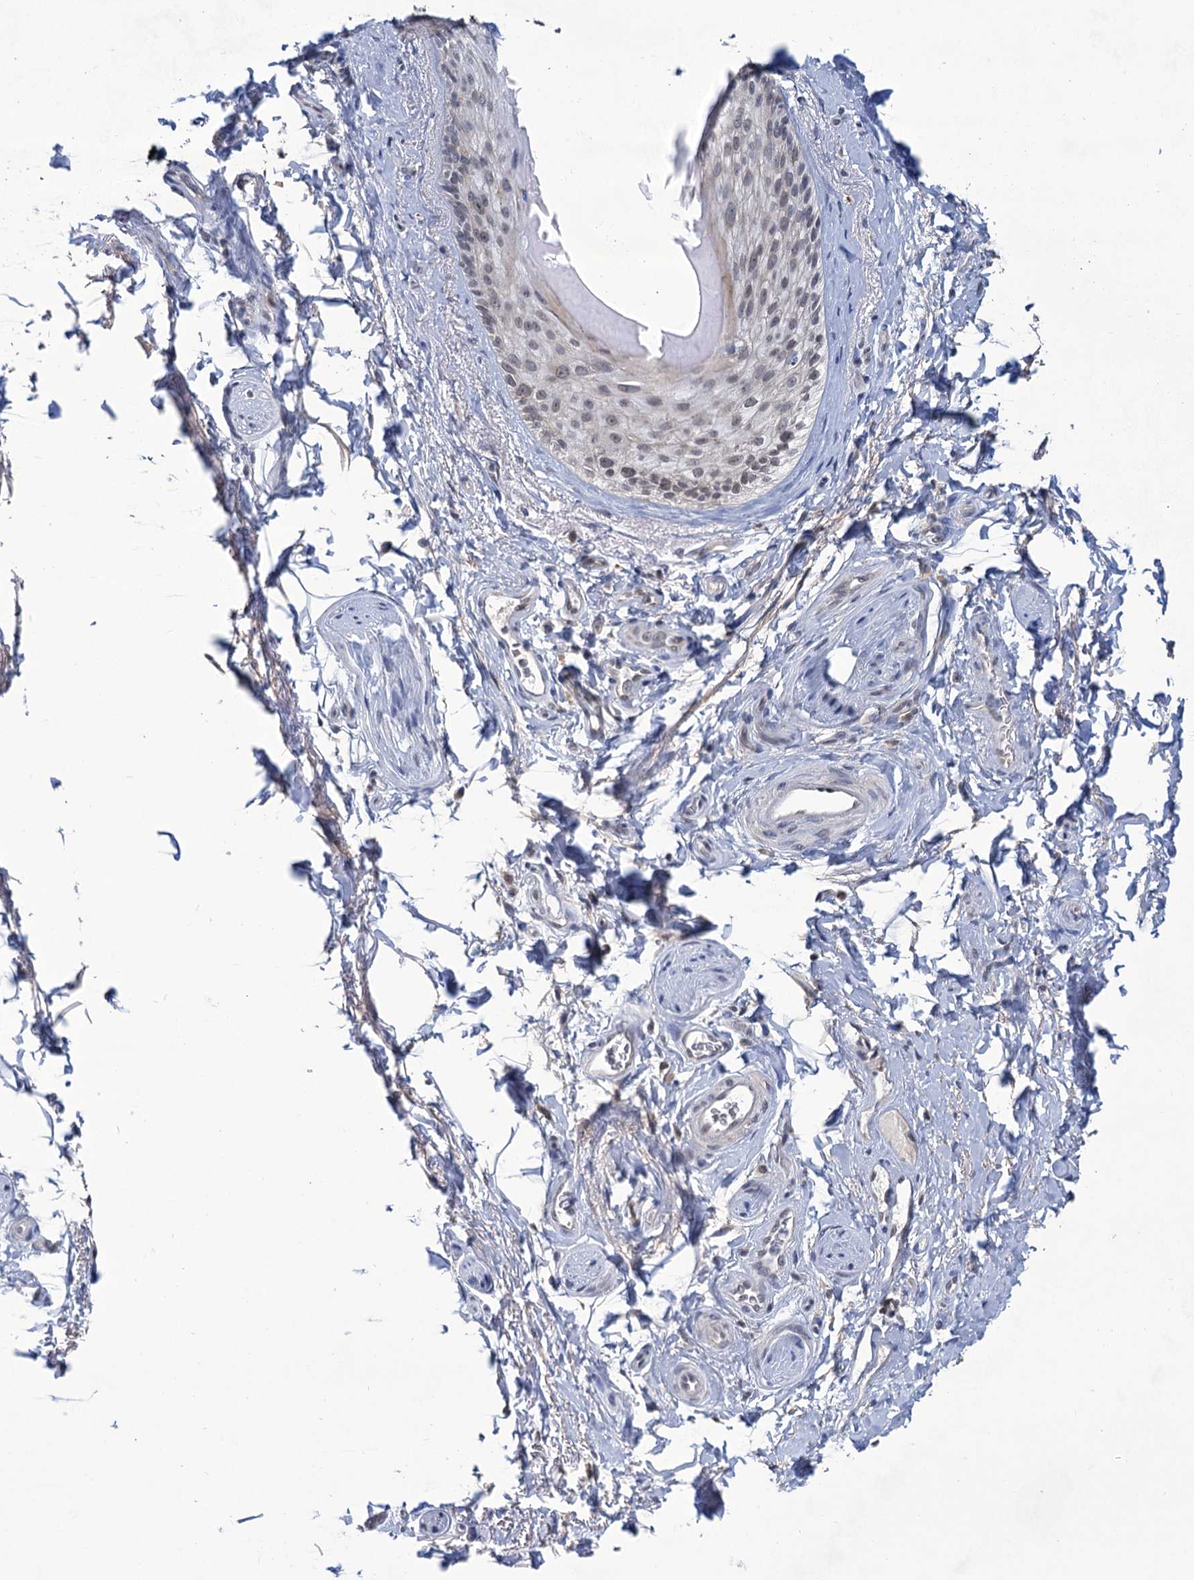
{"staining": {"intensity": "weak", "quantity": "<25%", "location": "cytoplasmic/membranous,nuclear"}, "tissue": "skin", "cell_type": "Epidermal cells", "image_type": "normal", "snomed": [{"axis": "morphology", "description": "Normal tissue, NOS"}, {"axis": "topography", "description": "Anal"}], "caption": "This is an immunohistochemistry (IHC) micrograph of normal human skin. There is no positivity in epidermal cells.", "gene": "TTC17", "patient": {"sex": "male", "age": 44}}